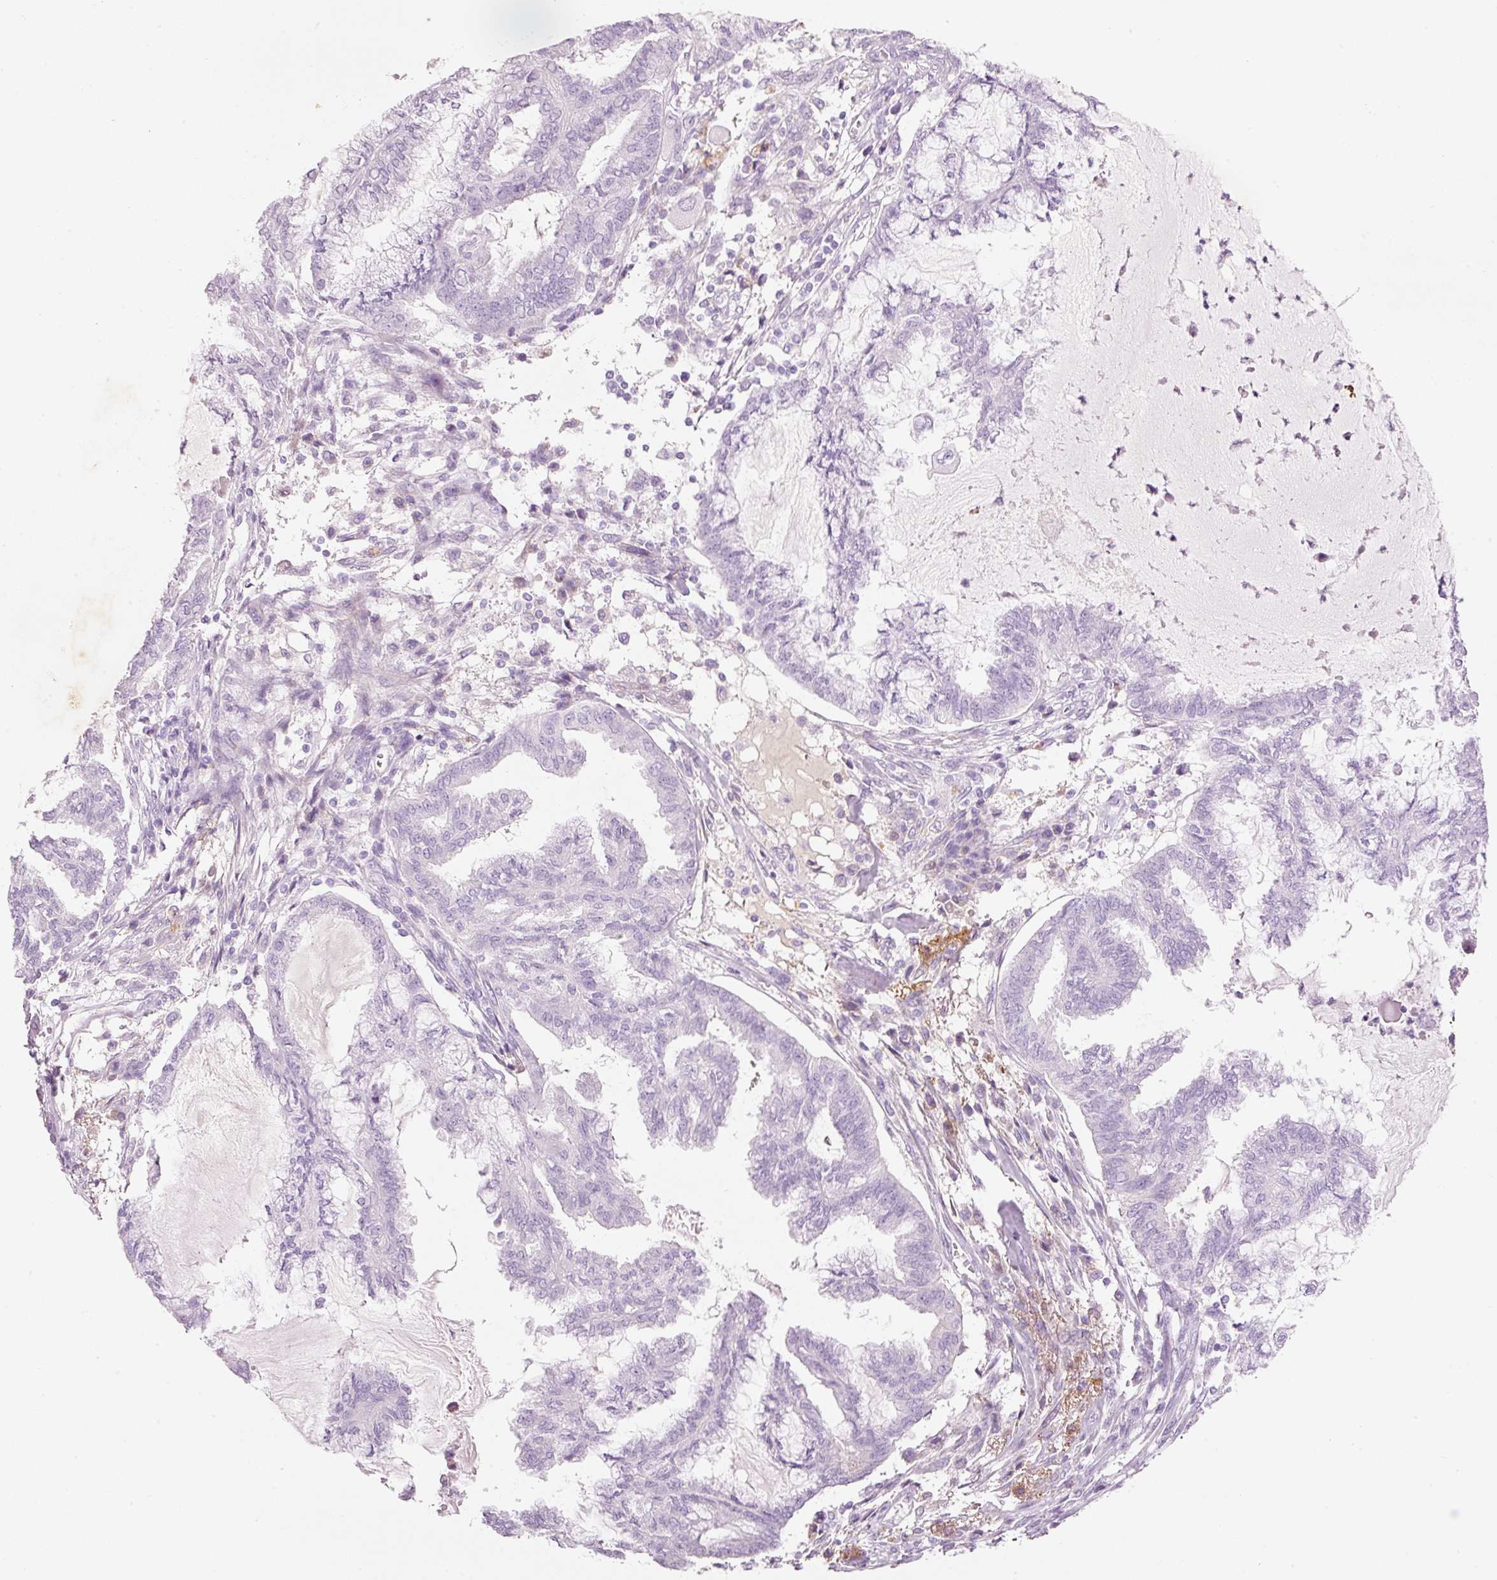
{"staining": {"intensity": "negative", "quantity": "none", "location": "none"}, "tissue": "endometrial cancer", "cell_type": "Tumor cells", "image_type": "cancer", "snomed": [{"axis": "morphology", "description": "Adenocarcinoma, NOS"}, {"axis": "topography", "description": "Endometrium"}], "caption": "Tumor cells show no significant staining in endometrial cancer.", "gene": "MFAP4", "patient": {"sex": "female", "age": 86}}